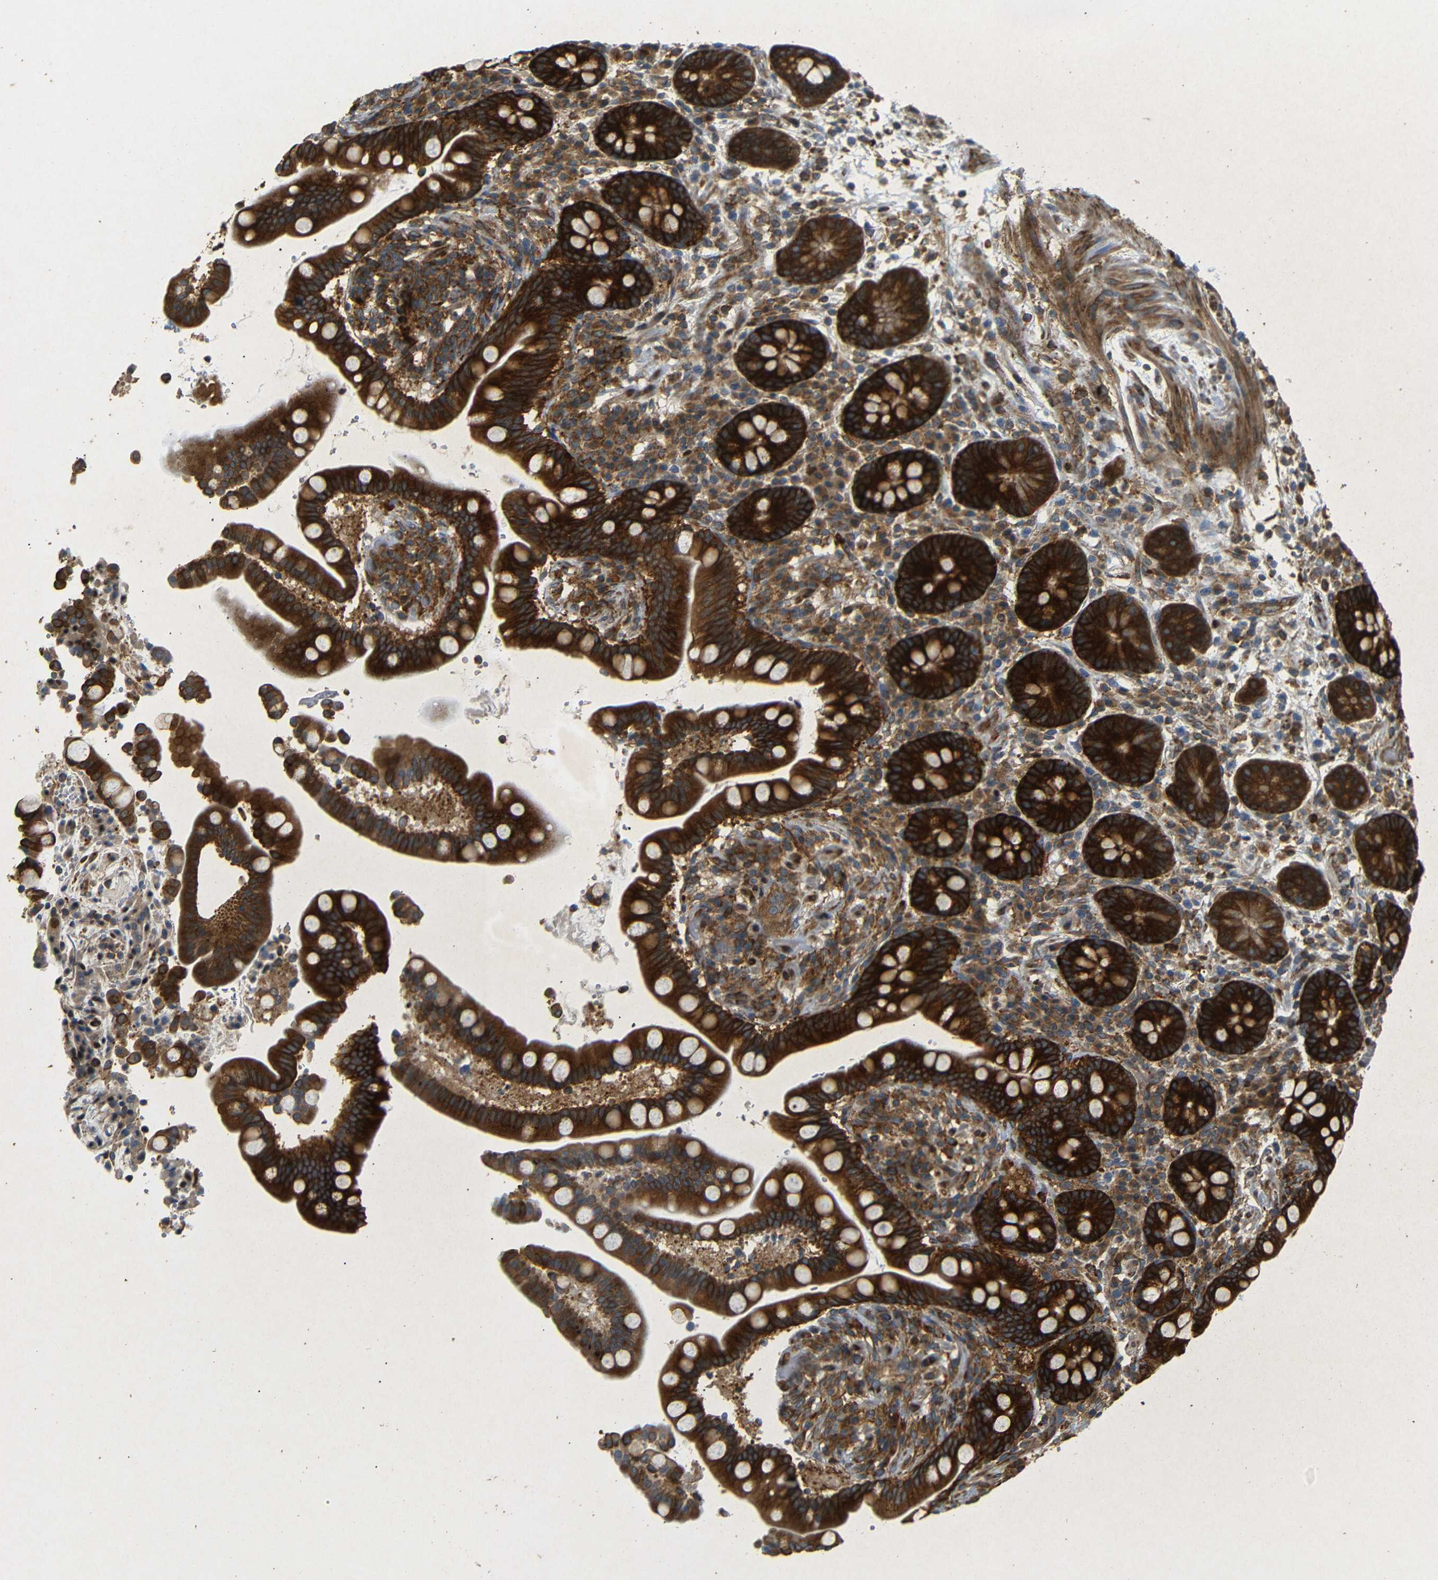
{"staining": {"intensity": "moderate", "quantity": "25%-75%", "location": "cytoplasmic/membranous"}, "tissue": "colon", "cell_type": "Endothelial cells", "image_type": "normal", "snomed": [{"axis": "morphology", "description": "Normal tissue, NOS"}, {"axis": "topography", "description": "Colon"}], "caption": "High-magnification brightfield microscopy of benign colon stained with DAB (brown) and counterstained with hematoxylin (blue). endothelial cells exhibit moderate cytoplasmic/membranous staining is present in about25%-75% of cells.", "gene": "BTF3", "patient": {"sex": "male", "age": 73}}